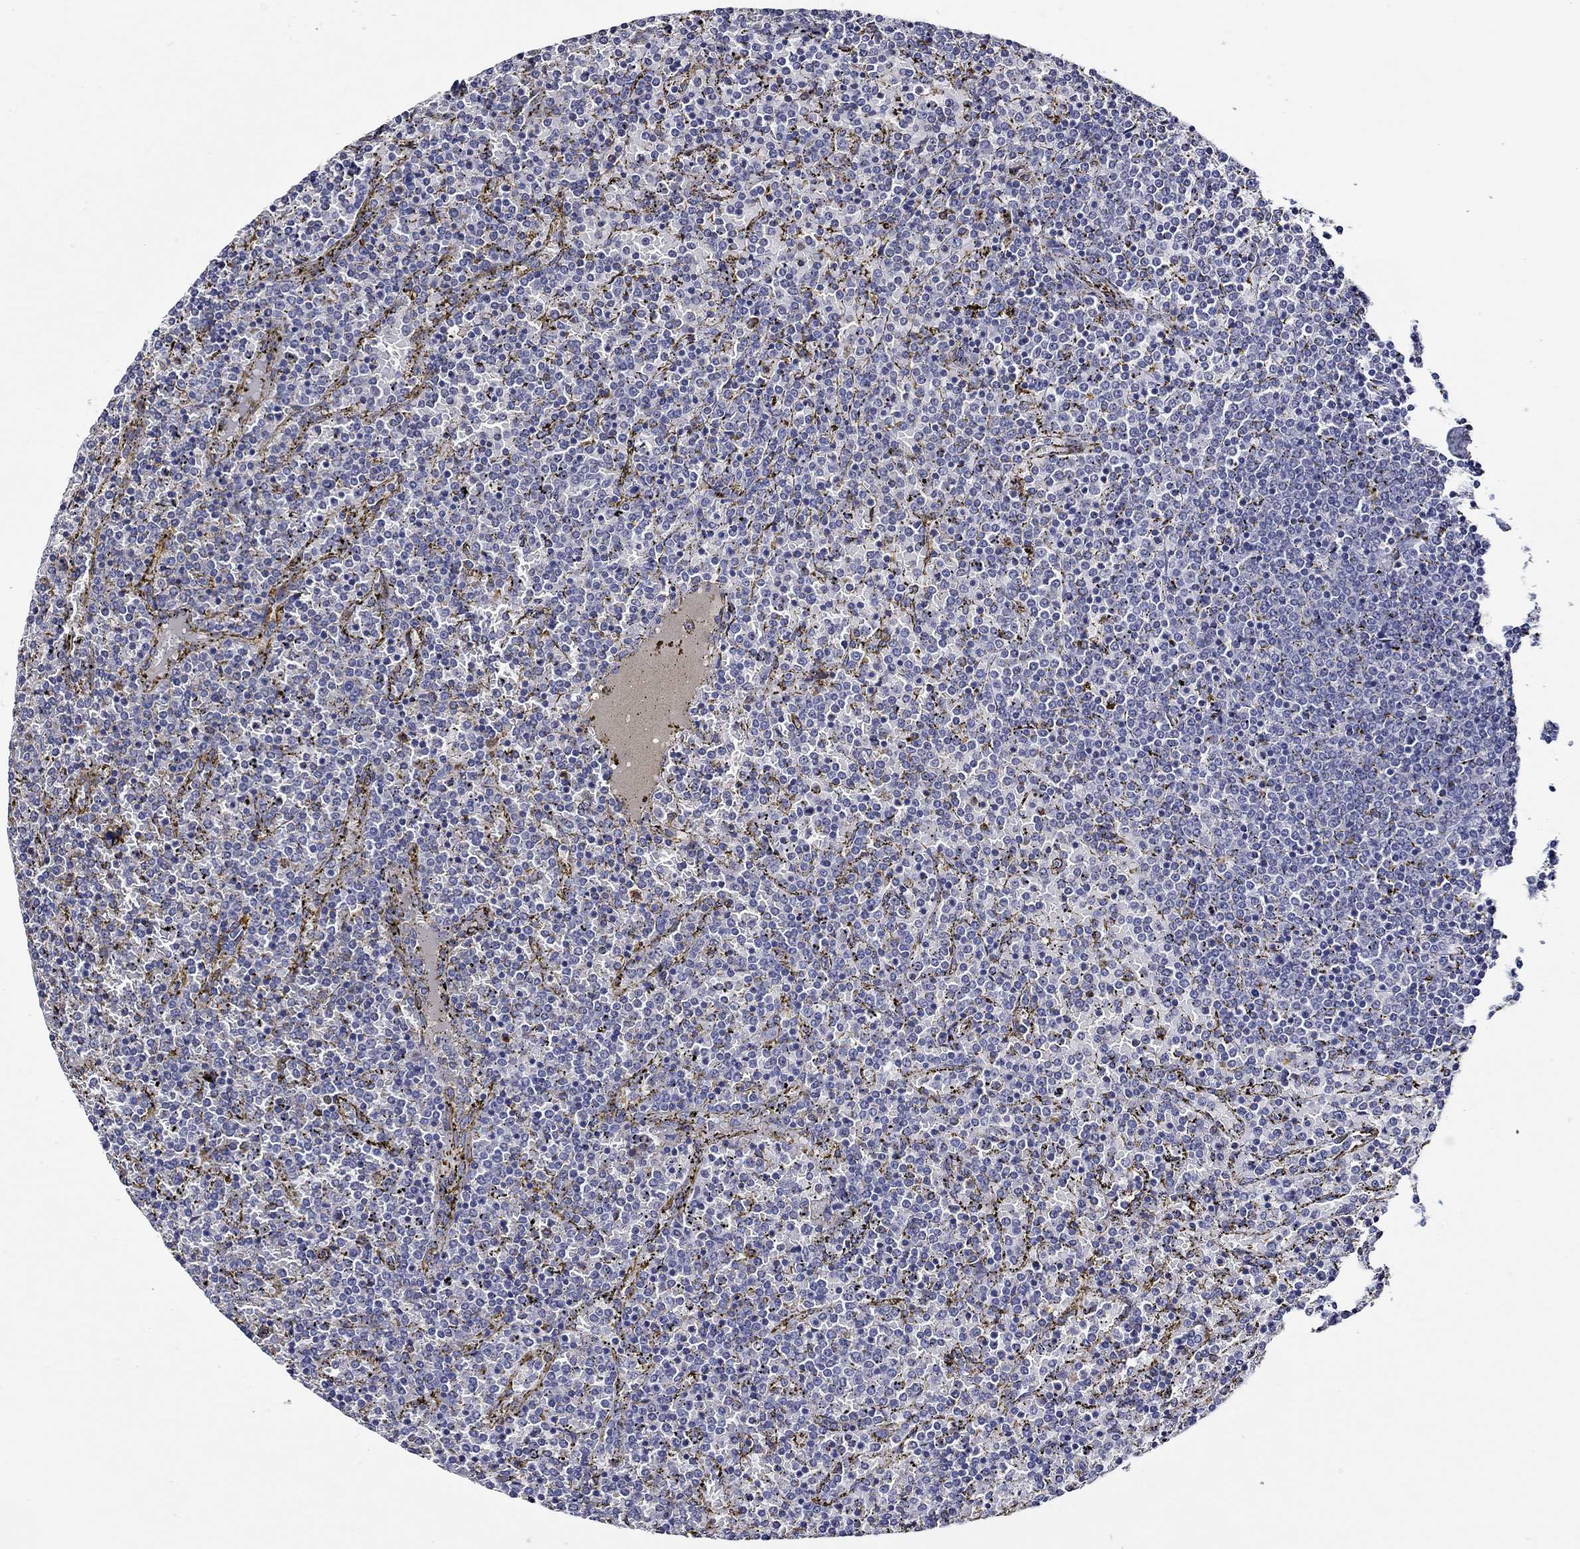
{"staining": {"intensity": "negative", "quantity": "none", "location": "none"}, "tissue": "lymphoma", "cell_type": "Tumor cells", "image_type": "cancer", "snomed": [{"axis": "morphology", "description": "Malignant lymphoma, non-Hodgkin's type, Low grade"}, {"axis": "topography", "description": "Spleen"}], "caption": "Low-grade malignant lymphoma, non-Hodgkin's type was stained to show a protein in brown. There is no significant positivity in tumor cells.", "gene": "GATA2", "patient": {"sex": "female", "age": 77}}